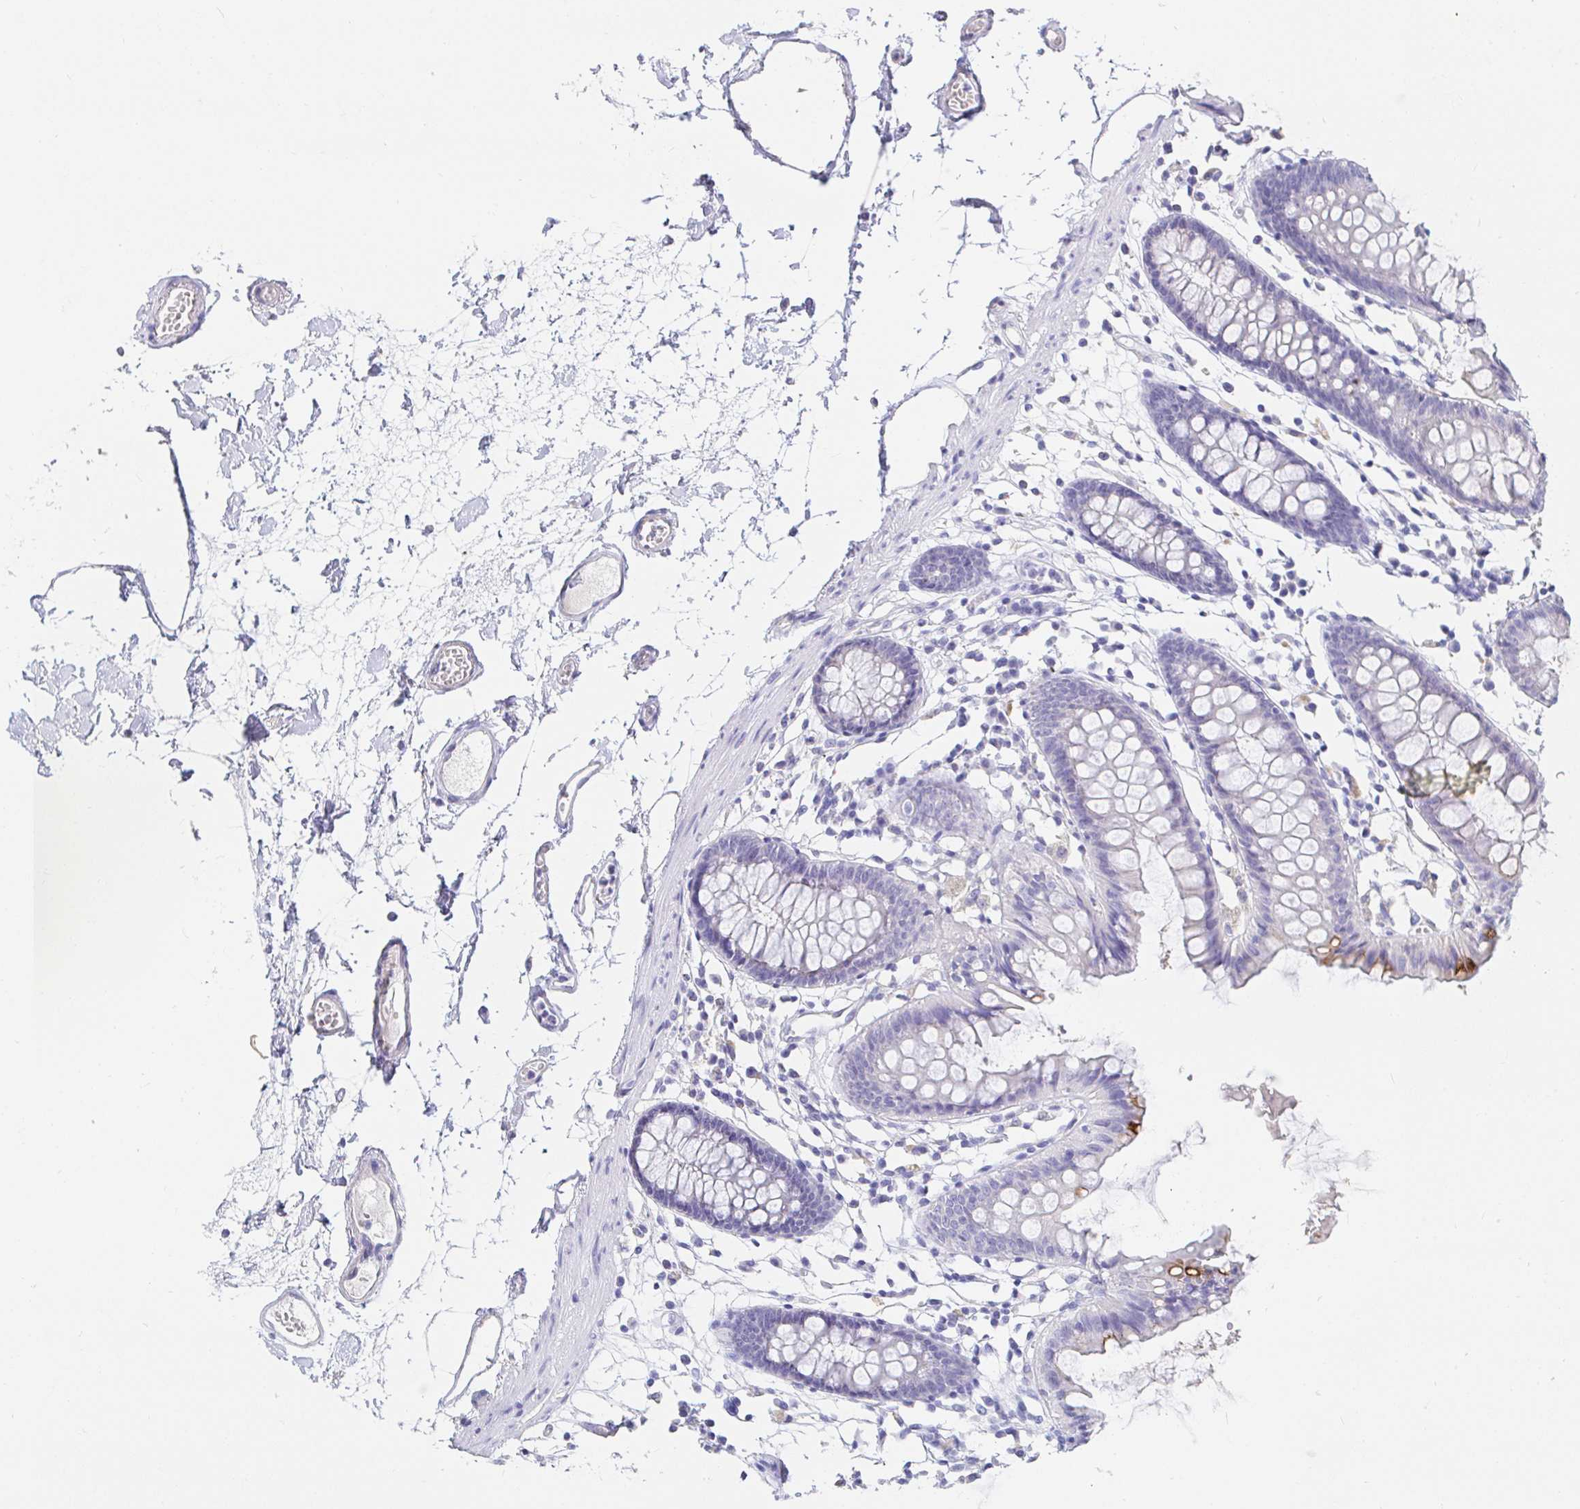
{"staining": {"intensity": "negative", "quantity": "none", "location": "none"}, "tissue": "colon", "cell_type": "Endothelial cells", "image_type": "normal", "snomed": [{"axis": "morphology", "description": "Normal tissue, NOS"}, {"axis": "topography", "description": "Colon"}], "caption": "This is an immunohistochemistry (IHC) histopathology image of normal colon. There is no positivity in endothelial cells.", "gene": "PDE6B", "patient": {"sex": "female", "age": 84}}